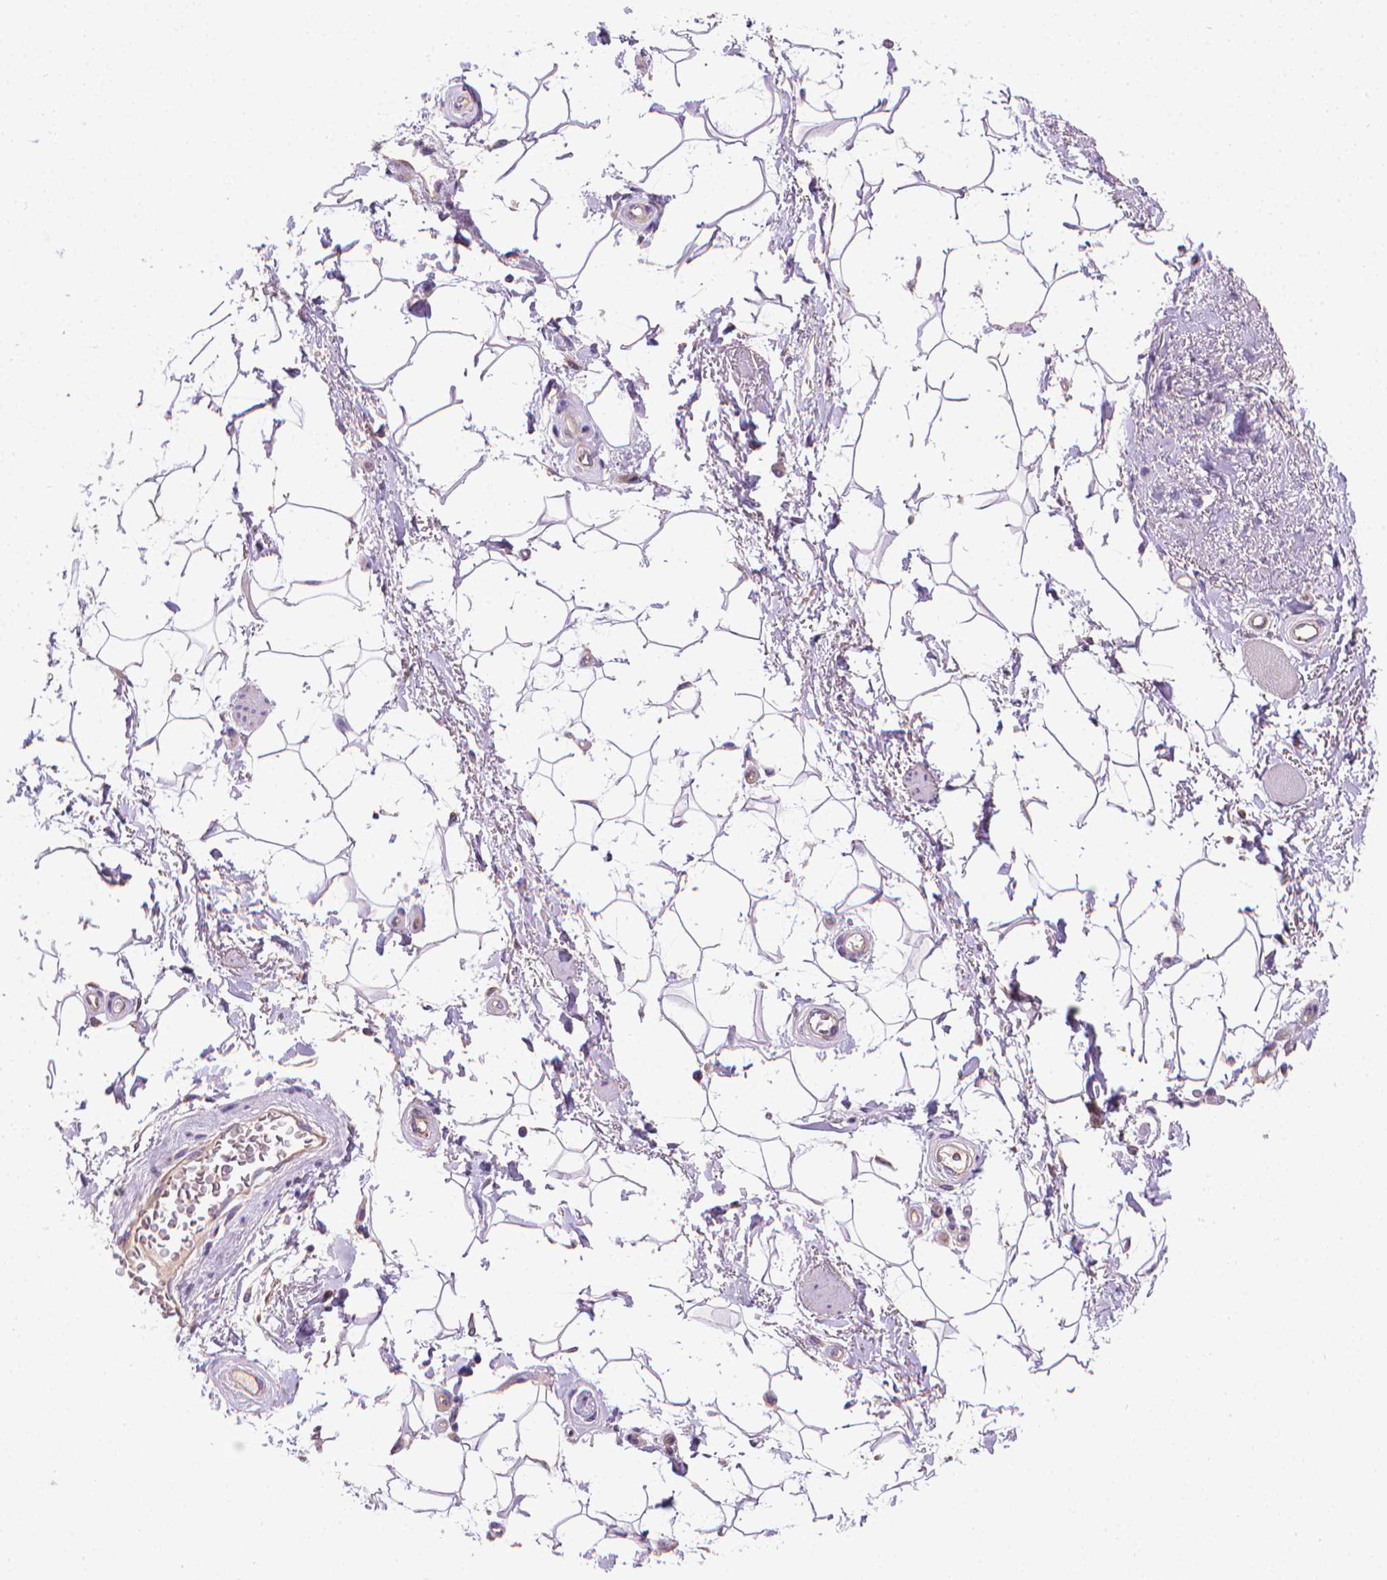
{"staining": {"intensity": "negative", "quantity": "none", "location": "none"}, "tissue": "adipose tissue", "cell_type": "Adipocytes", "image_type": "normal", "snomed": [{"axis": "morphology", "description": "Normal tissue, NOS"}, {"axis": "topography", "description": "Anal"}, {"axis": "topography", "description": "Peripheral nerve tissue"}], "caption": "Adipocytes show no significant protein positivity in unremarkable adipose tissue. Brightfield microscopy of immunohistochemistry (IHC) stained with DAB (3,3'-diaminobenzidine) (brown) and hematoxylin (blue), captured at high magnification.", "gene": "SLC51B", "patient": {"sex": "male", "age": 51}}